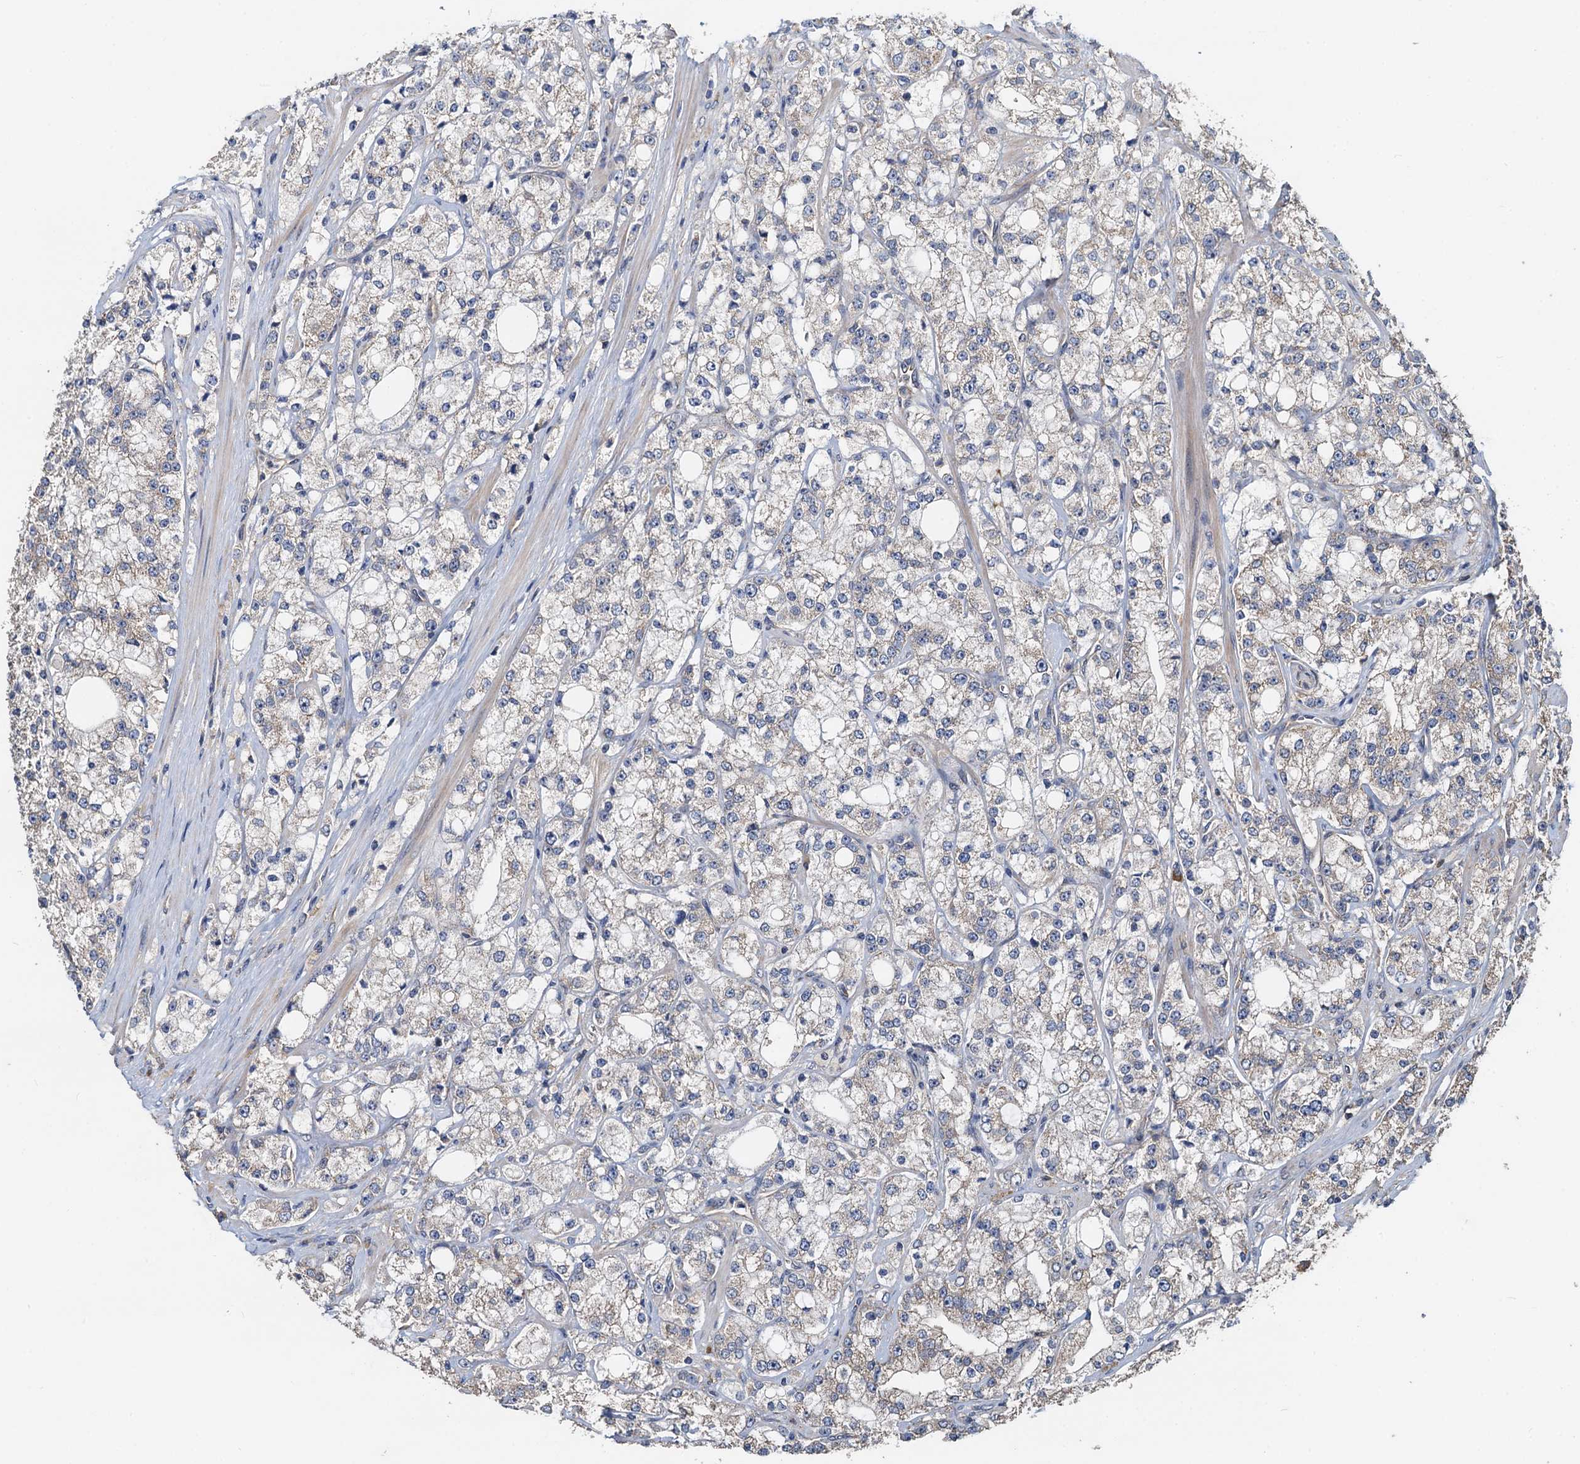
{"staining": {"intensity": "weak", "quantity": "25%-75%", "location": "cytoplasmic/membranous"}, "tissue": "prostate cancer", "cell_type": "Tumor cells", "image_type": "cancer", "snomed": [{"axis": "morphology", "description": "Adenocarcinoma, High grade"}, {"axis": "topography", "description": "Prostate"}], "caption": "Protein expression analysis of prostate cancer (high-grade adenocarcinoma) exhibits weak cytoplasmic/membranous positivity in approximately 25%-75% of tumor cells.", "gene": "HYI", "patient": {"sex": "male", "age": 64}}